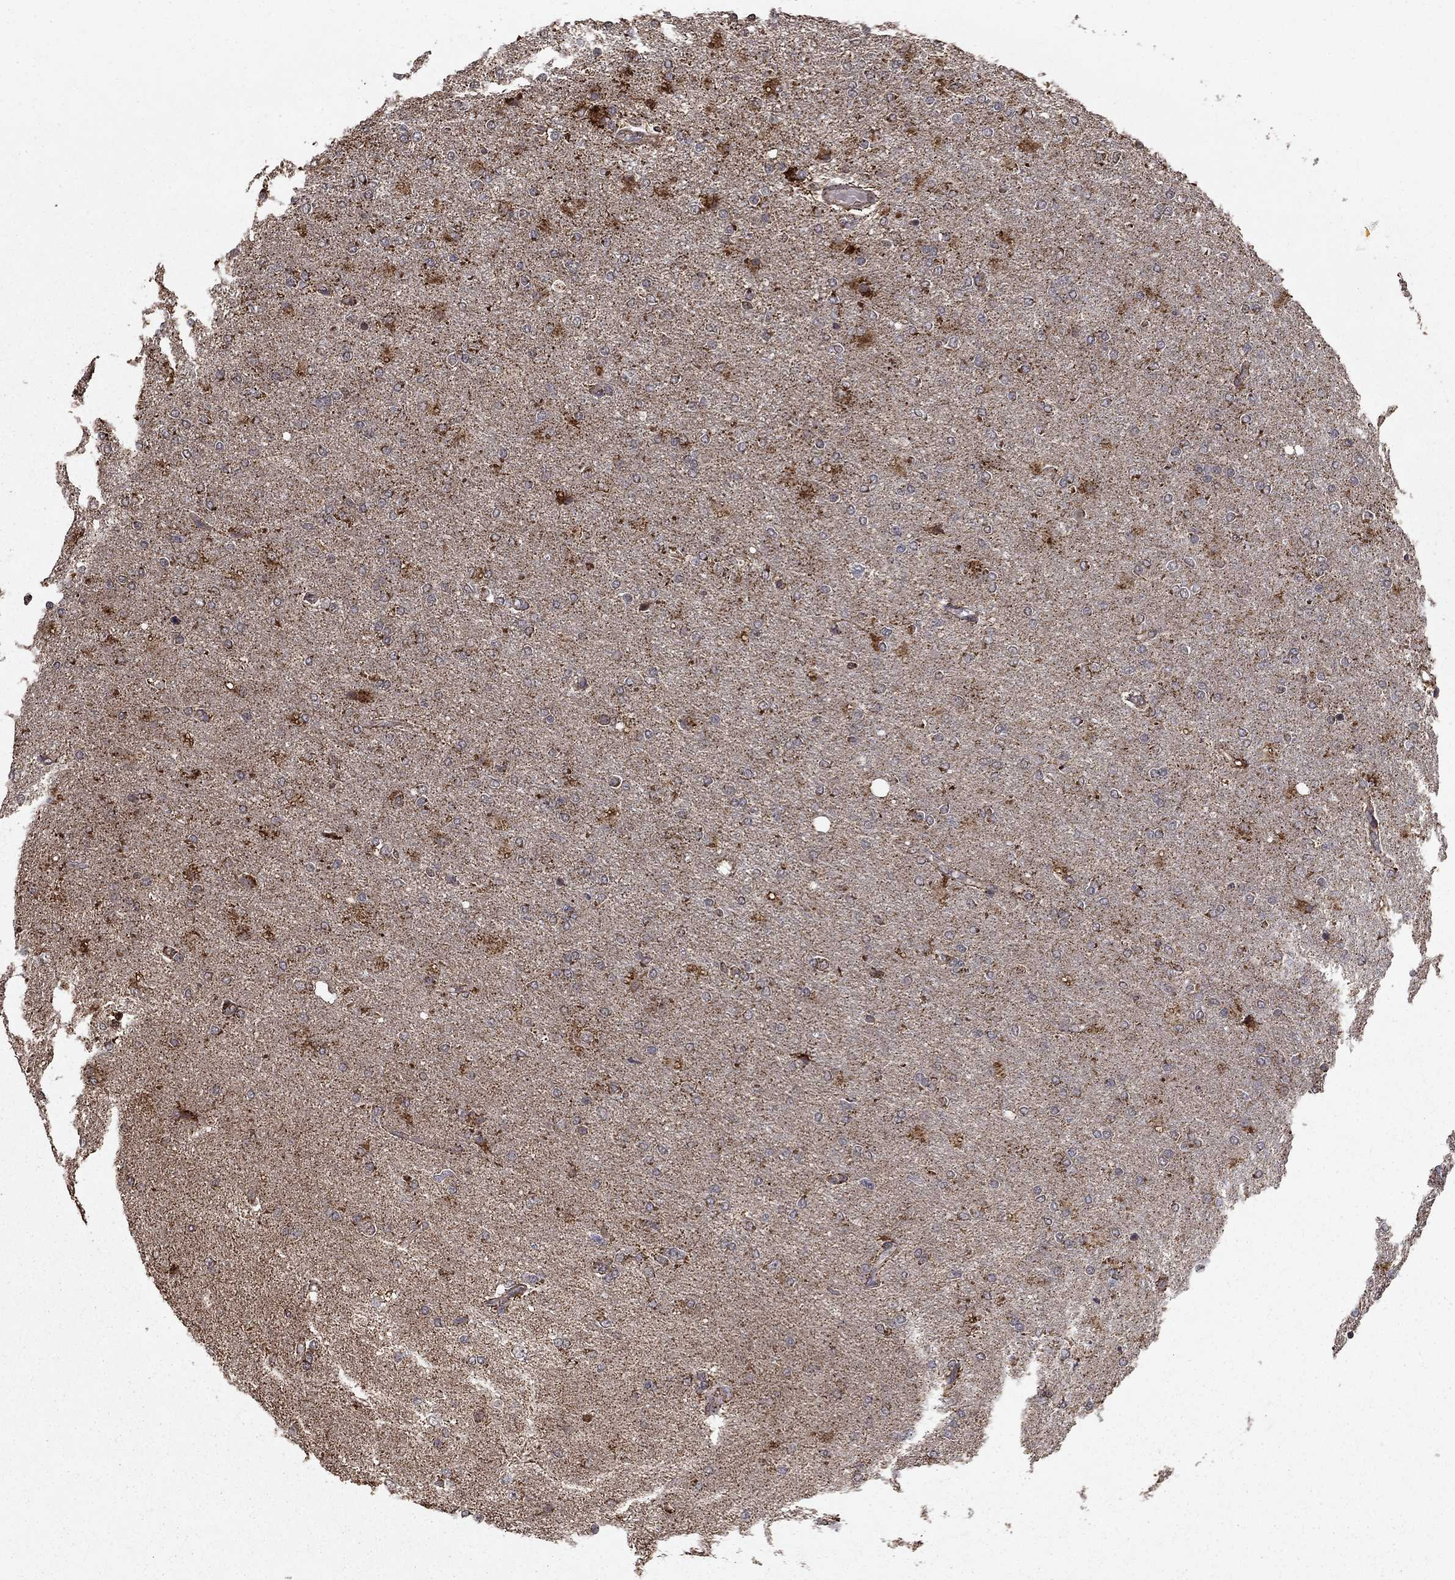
{"staining": {"intensity": "moderate", "quantity": "25%-75%", "location": "cytoplasmic/membranous"}, "tissue": "glioma", "cell_type": "Tumor cells", "image_type": "cancer", "snomed": [{"axis": "morphology", "description": "Glioma, malignant, High grade"}, {"axis": "topography", "description": "Cerebral cortex"}], "caption": "A medium amount of moderate cytoplasmic/membranous staining is present in approximately 25%-75% of tumor cells in glioma tissue.", "gene": "ACOT13", "patient": {"sex": "male", "age": 70}}